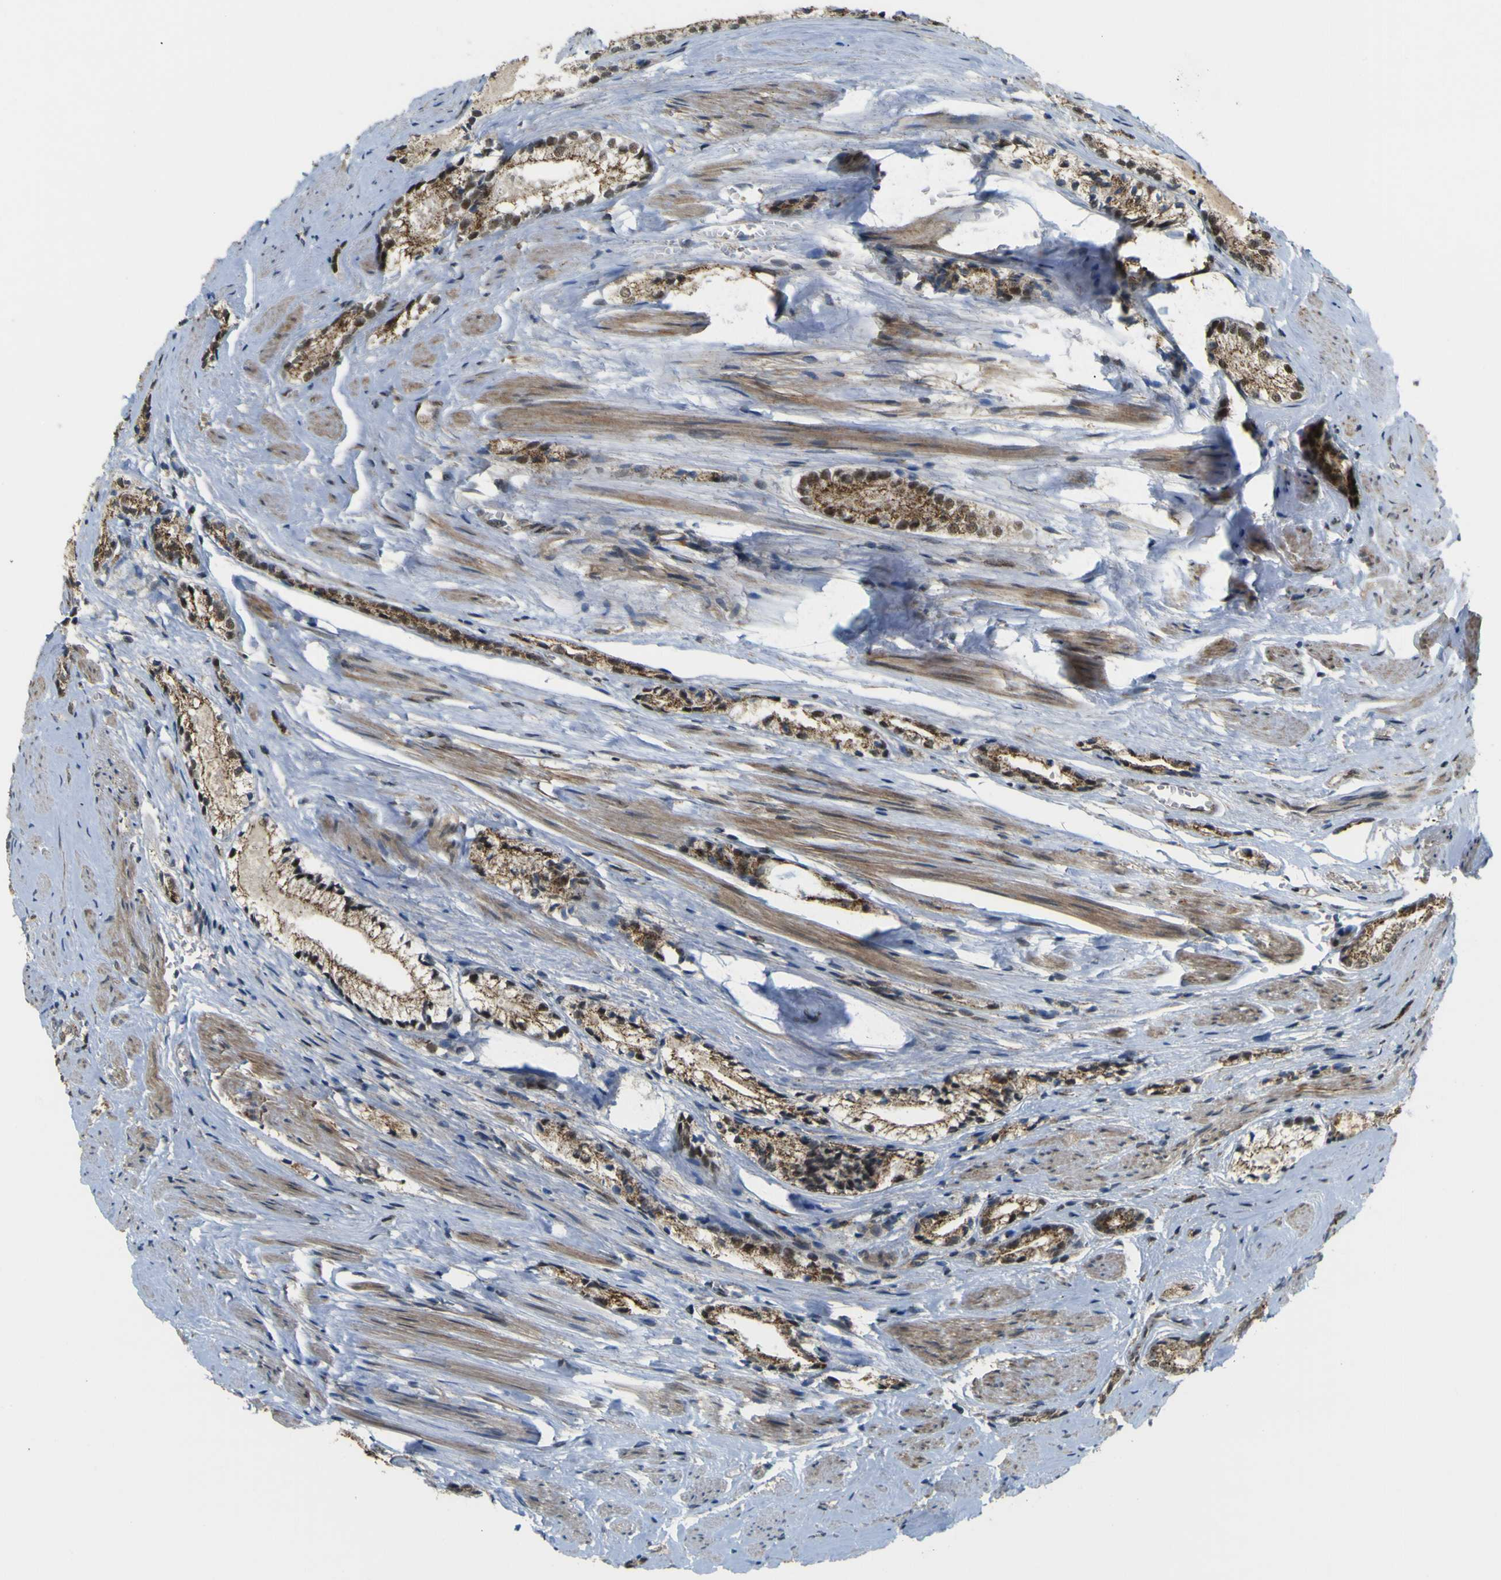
{"staining": {"intensity": "moderate", "quantity": ">75%", "location": "cytoplasmic/membranous"}, "tissue": "prostate cancer", "cell_type": "Tumor cells", "image_type": "cancer", "snomed": [{"axis": "morphology", "description": "Adenocarcinoma, Low grade"}, {"axis": "topography", "description": "Prostate"}], "caption": "Protein analysis of prostate adenocarcinoma (low-grade) tissue demonstrates moderate cytoplasmic/membranous expression in about >75% of tumor cells.", "gene": "ACBD5", "patient": {"sex": "male", "age": 60}}